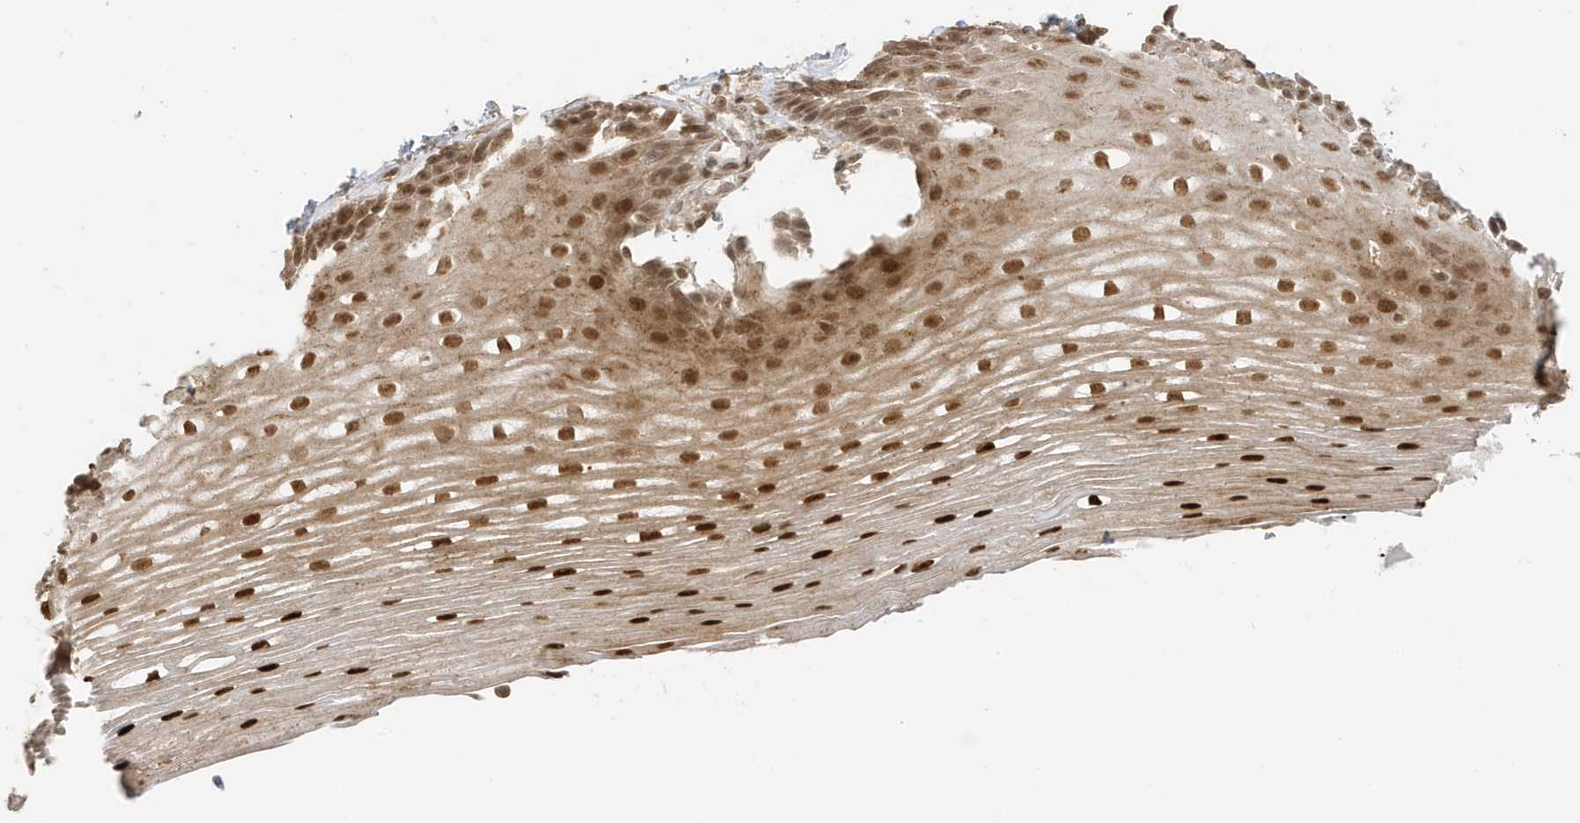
{"staining": {"intensity": "moderate", "quantity": ">75%", "location": "cytoplasmic/membranous,nuclear"}, "tissue": "esophagus", "cell_type": "Squamous epithelial cells", "image_type": "normal", "snomed": [{"axis": "morphology", "description": "Normal tissue, NOS"}, {"axis": "topography", "description": "Esophagus"}], "caption": "Moderate cytoplasmic/membranous,nuclear expression for a protein is appreciated in approximately >75% of squamous epithelial cells of benign esophagus using immunohistochemistry.", "gene": "ZBTB41", "patient": {"sex": "male", "age": 62}}